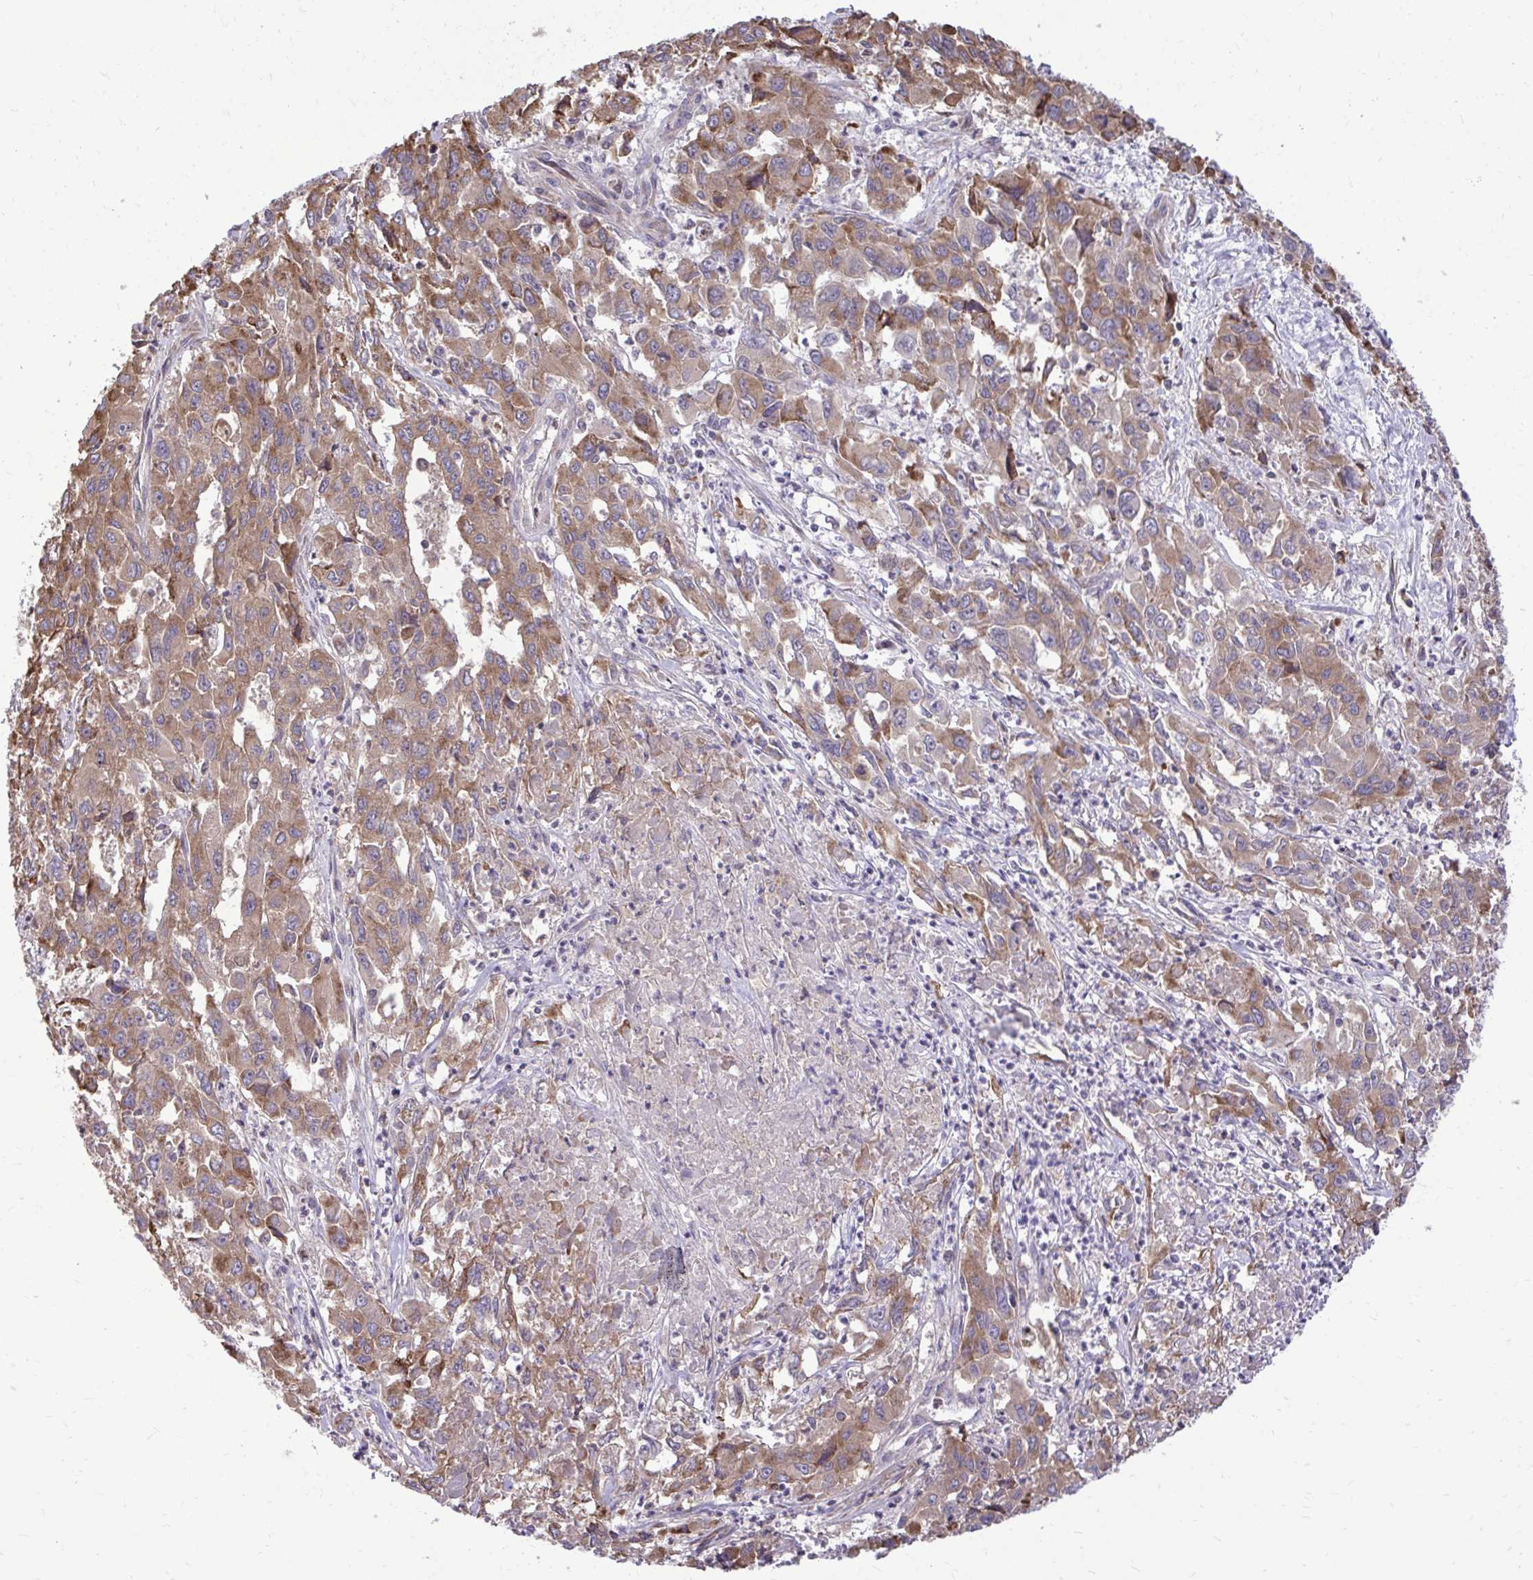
{"staining": {"intensity": "moderate", "quantity": ">75%", "location": "cytoplasmic/membranous"}, "tissue": "liver cancer", "cell_type": "Tumor cells", "image_type": "cancer", "snomed": [{"axis": "morphology", "description": "Carcinoma, Hepatocellular, NOS"}, {"axis": "topography", "description": "Liver"}], "caption": "DAB immunohistochemical staining of human hepatocellular carcinoma (liver) shows moderate cytoplasmic/membranous protein expression in approximately >75% of tumor cells.", "gene": "METTL9", "patient": {"sex": "male", "age": 63}}